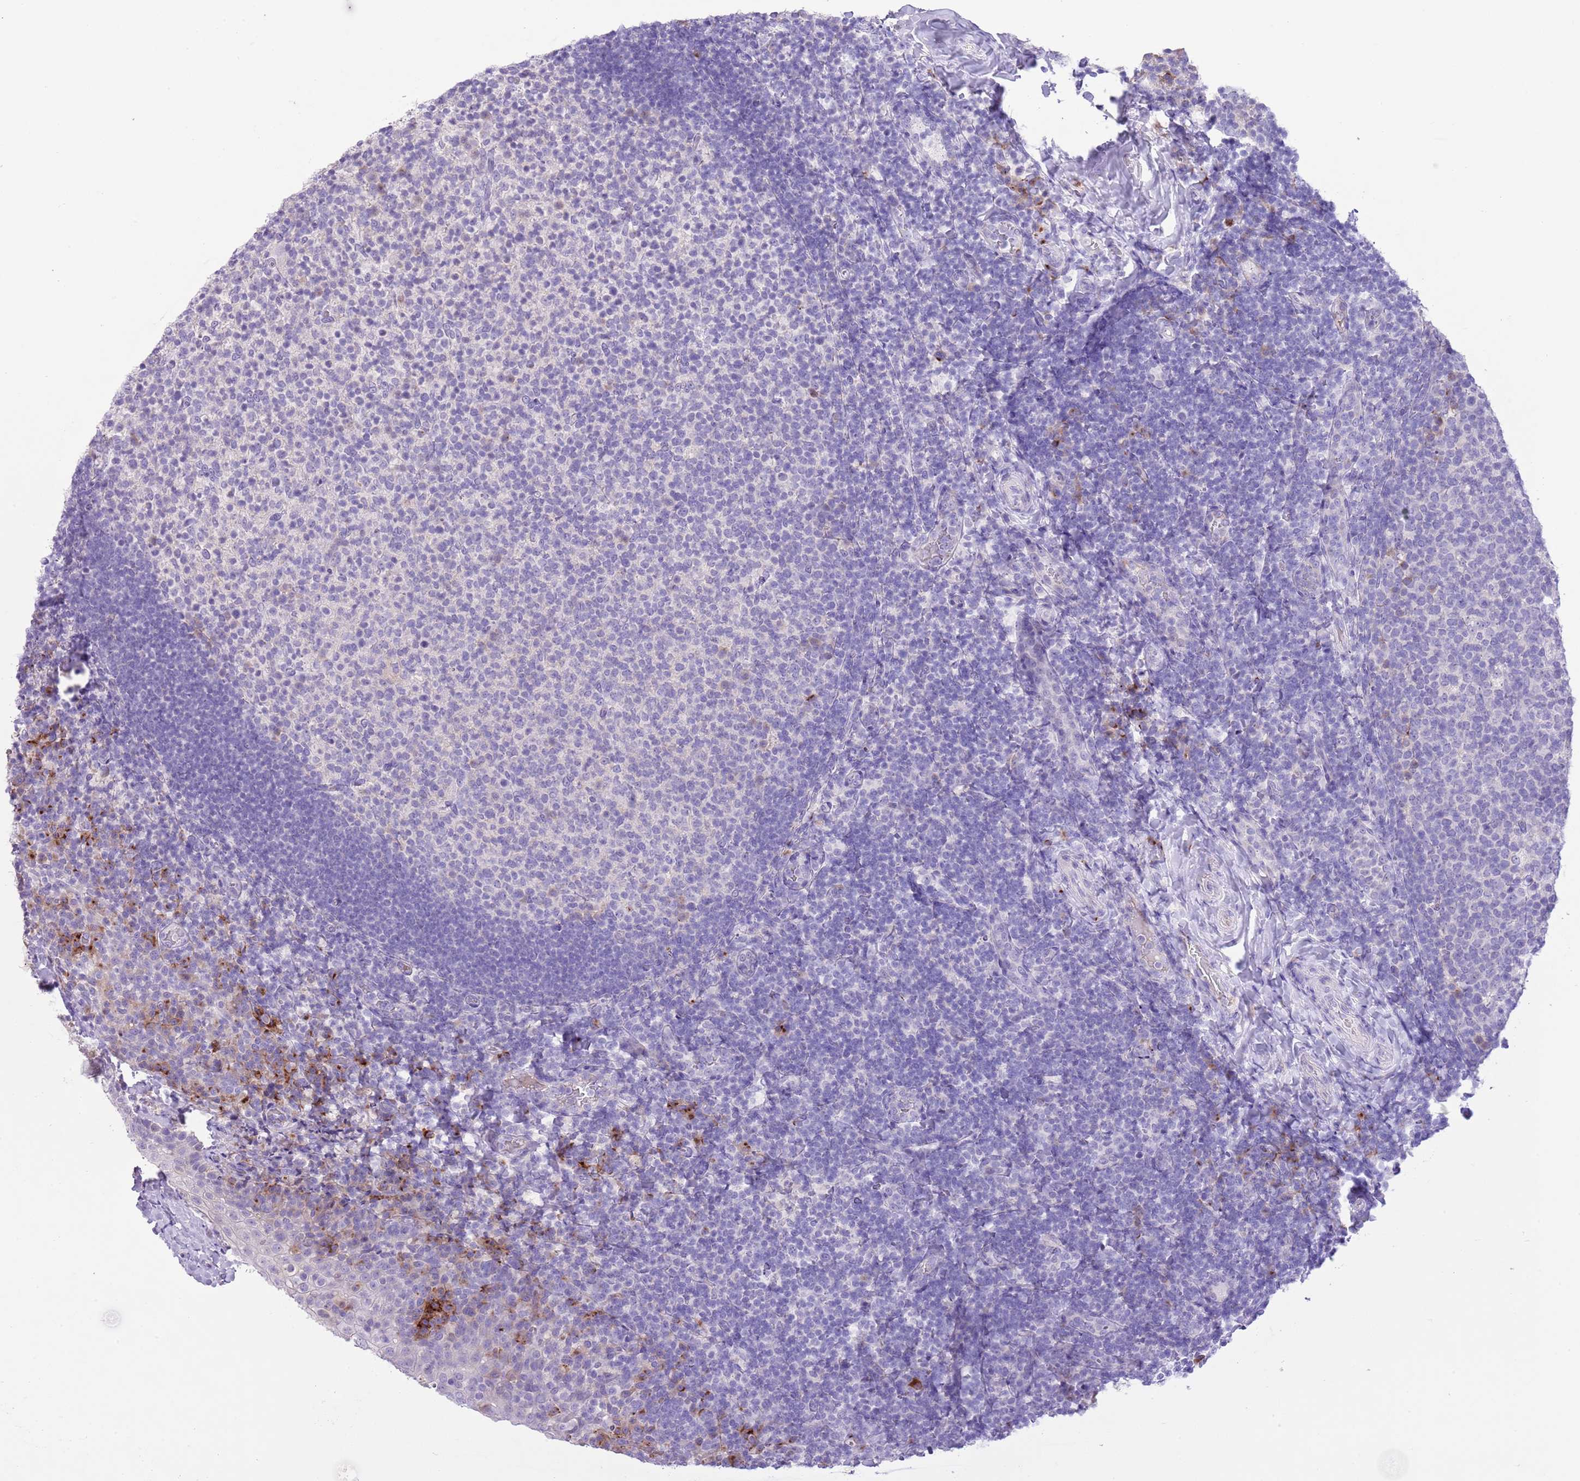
{"staining": {"intensity": "negative", "quantity": "none", "location": "none"}, "tissue": "tonsil", "cell_type": "Germinal center cells", "image_type": "normal", "snomed": [{"axis": "morphology", "description": "Normal tissue, NOS"}, {"axis": "topography", "description": "Tonsil"}], "caption": "This is a micrograph of immunohistochemistry staining of unremarkable tonsil, which shows no expression in germinal center cells. (Brightfield microscopy of DAB IHC at high magnification).", "gene": "CLEC2A", "patient": {"sex": "female", "age": 10}}